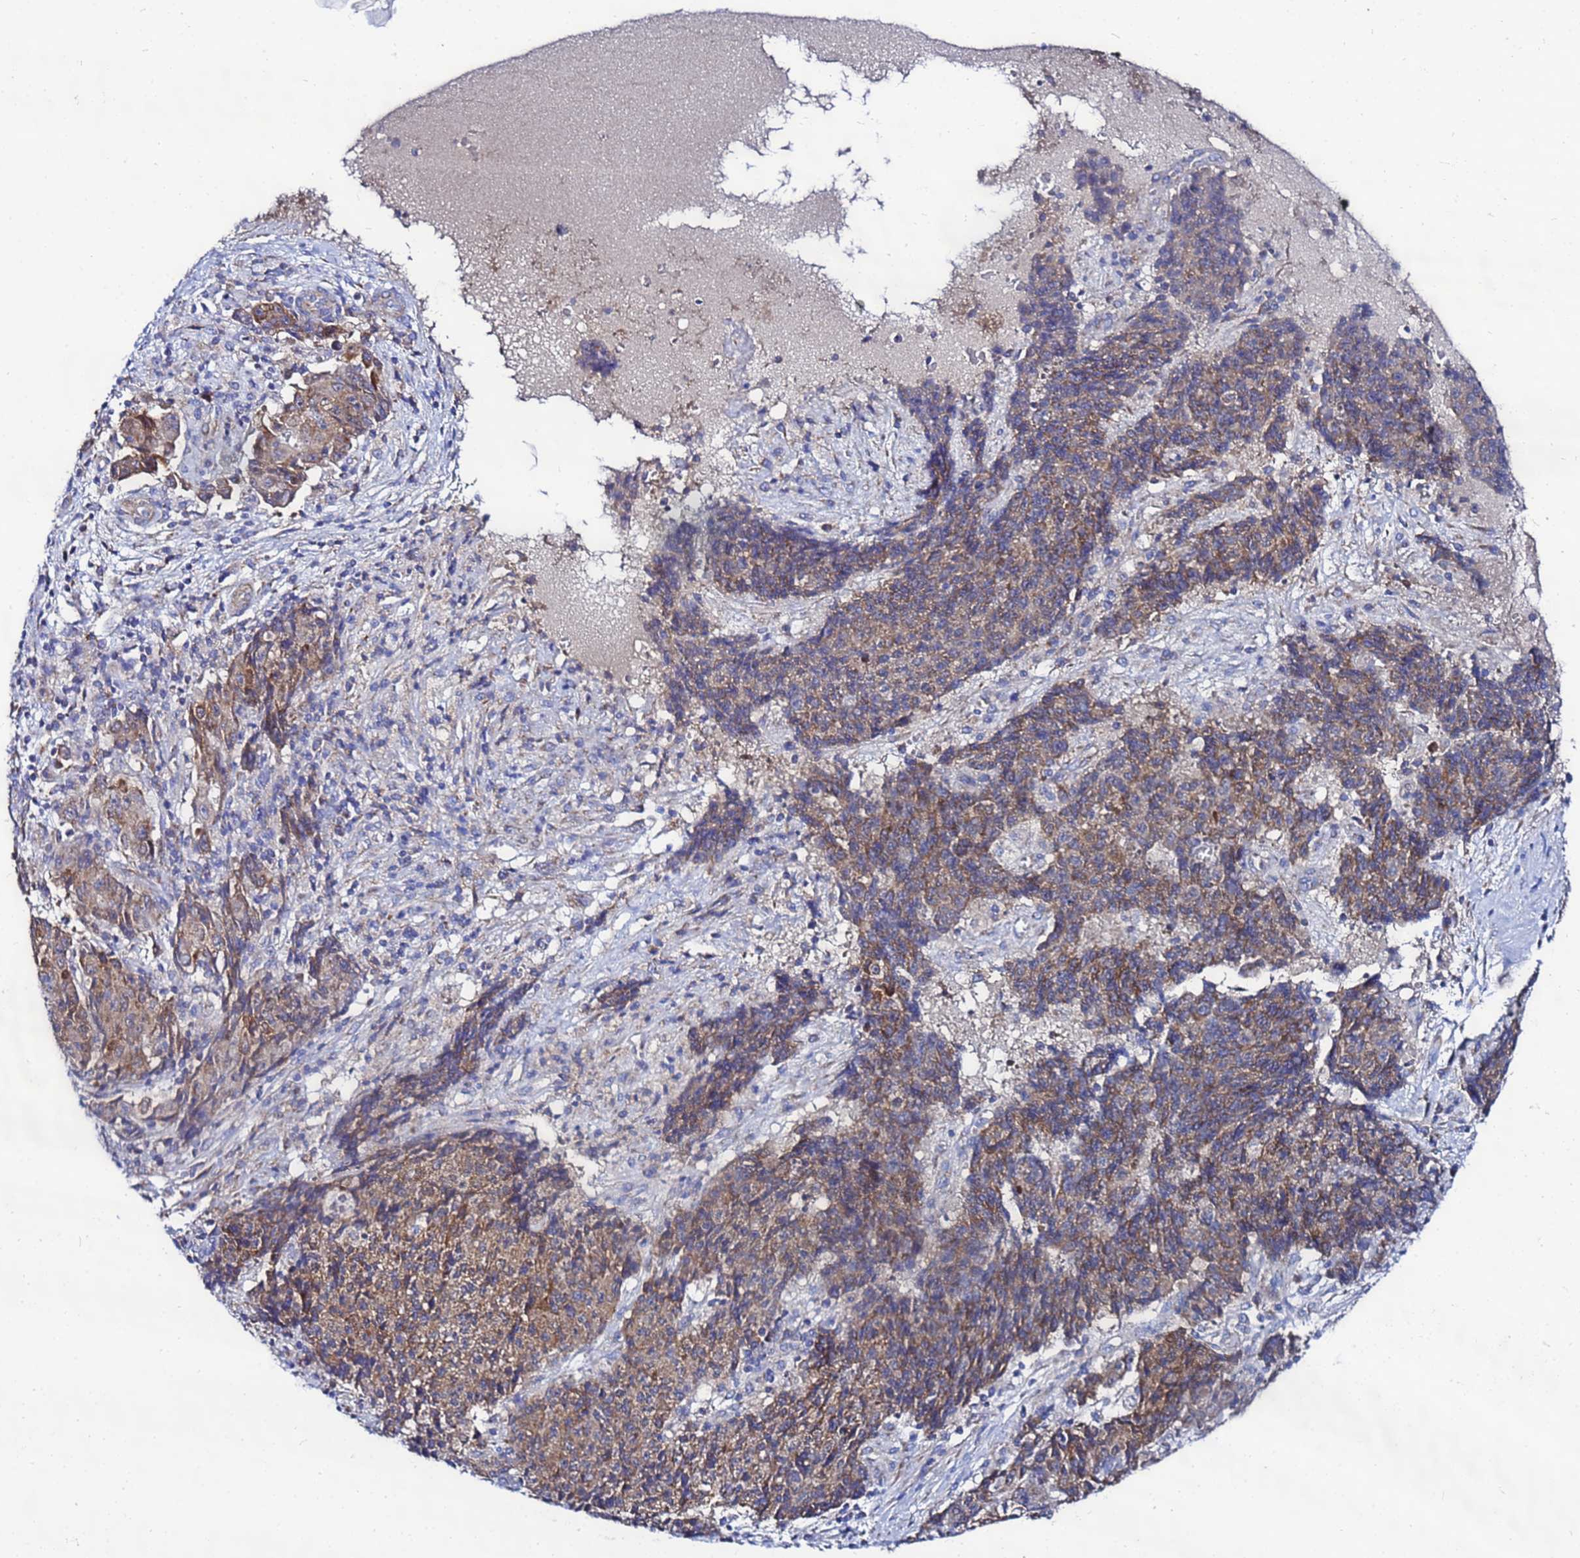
{"staining": {"intensity": "moderate", "quantity": "25%-75%", "location": "cytoplasmic/membranous"}, "tissue": "ovarian cancer", "cell_type": "Tumor cells", "image_type": "cancer", "snomed": [{"axis": "morphology", "description": "Carcinoma, endometroid"}, {"axis": "topography", "description": "Ovary"}], "caption": "Immunohistochemical staining of ovarian cancer exhibits moderate cytoplasmic/membranous protein positivity in about 25%-75% of tumor cells.", "gene": "FAHD2A", "patient": {"sex": "female", "age": 42}}